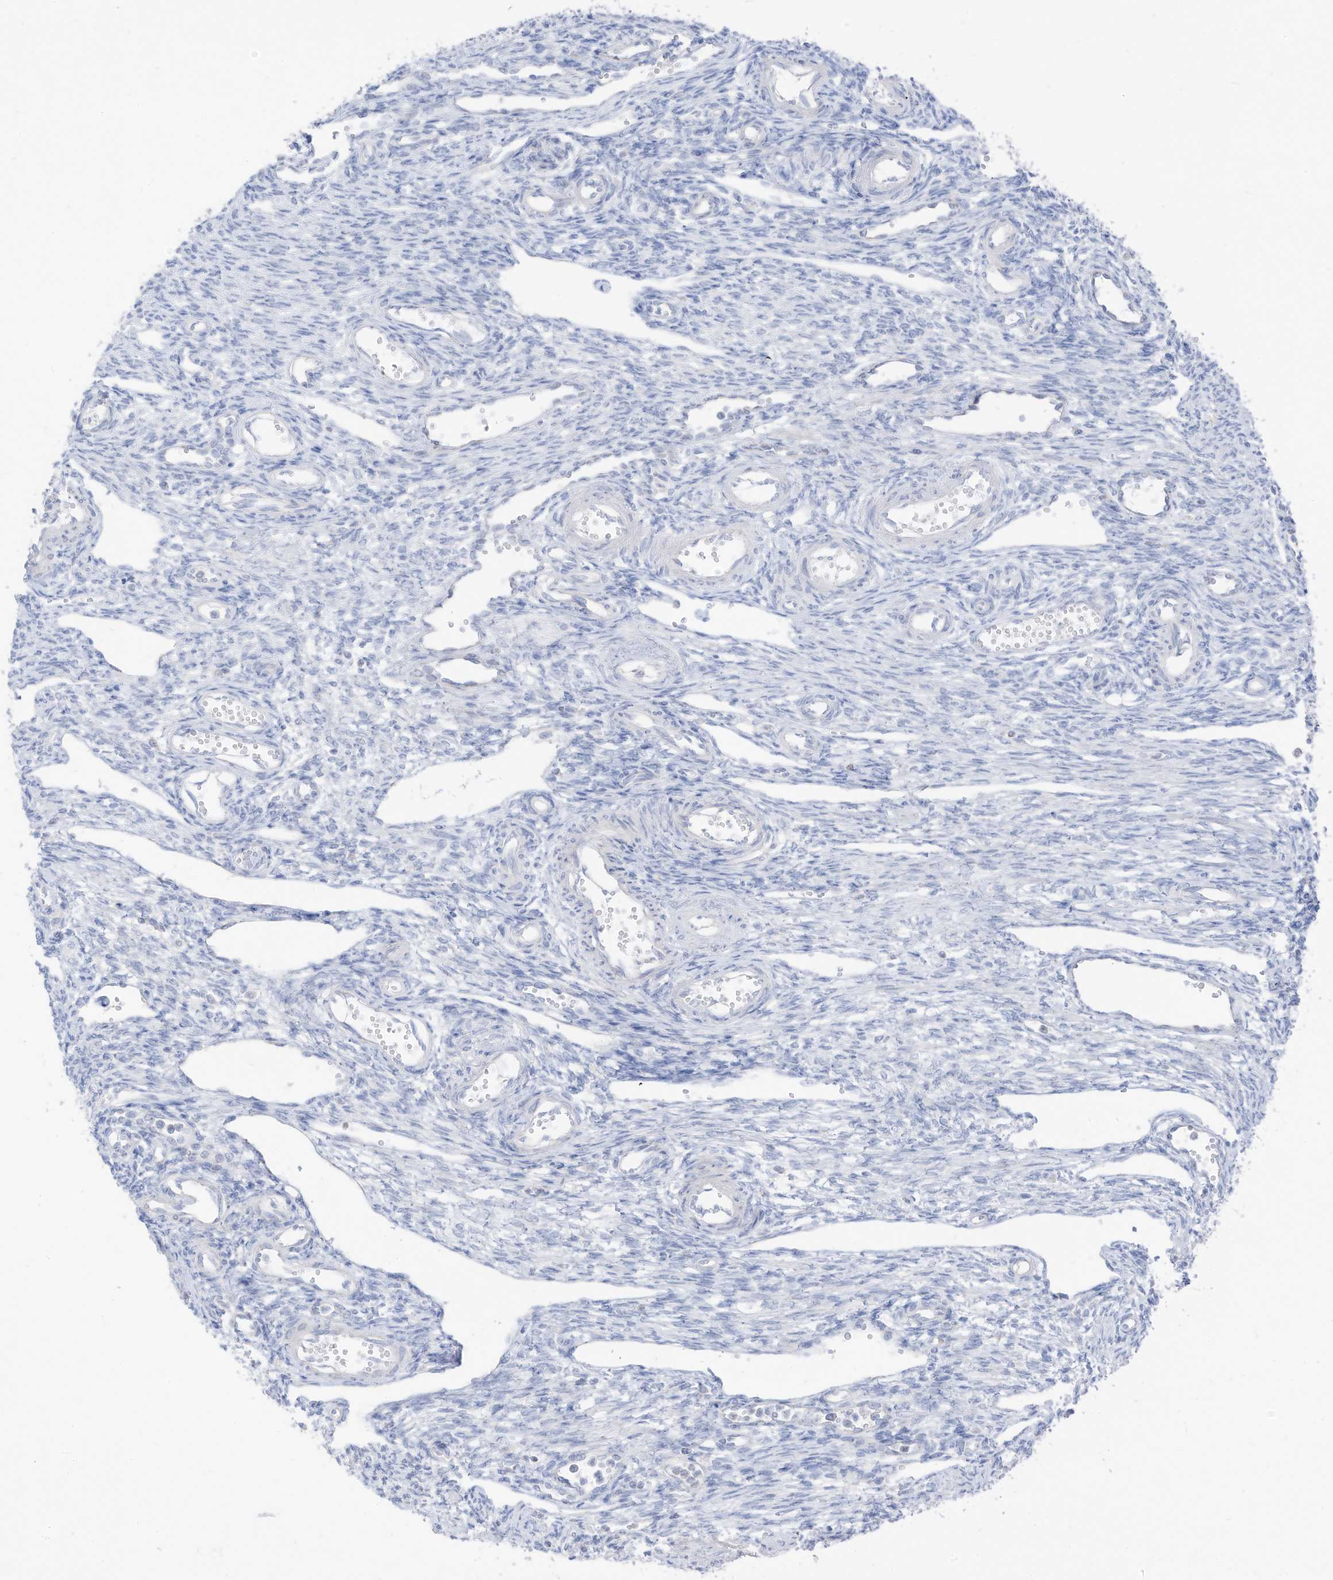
{"staining": {"intensity": "negative", "quantity": "none", "location": "none"}, "tissue": "ovary", "cell_type": "Ovarian stroma cells", "image_type": "normal", "snomed": [{"axis": "morphology", "description": "Normal tissue, NOS"}, {"axis": "morphology", "description": "Cyst, NOS"}, {"axis": "topography", "description": "Ovary"}], "caption": "This is an IHC micrograph of benign ovary. There is no expression in ovarian stroma cells.", "gene": "ETHE1", "patient": {"sex": "female", "age": 33}}